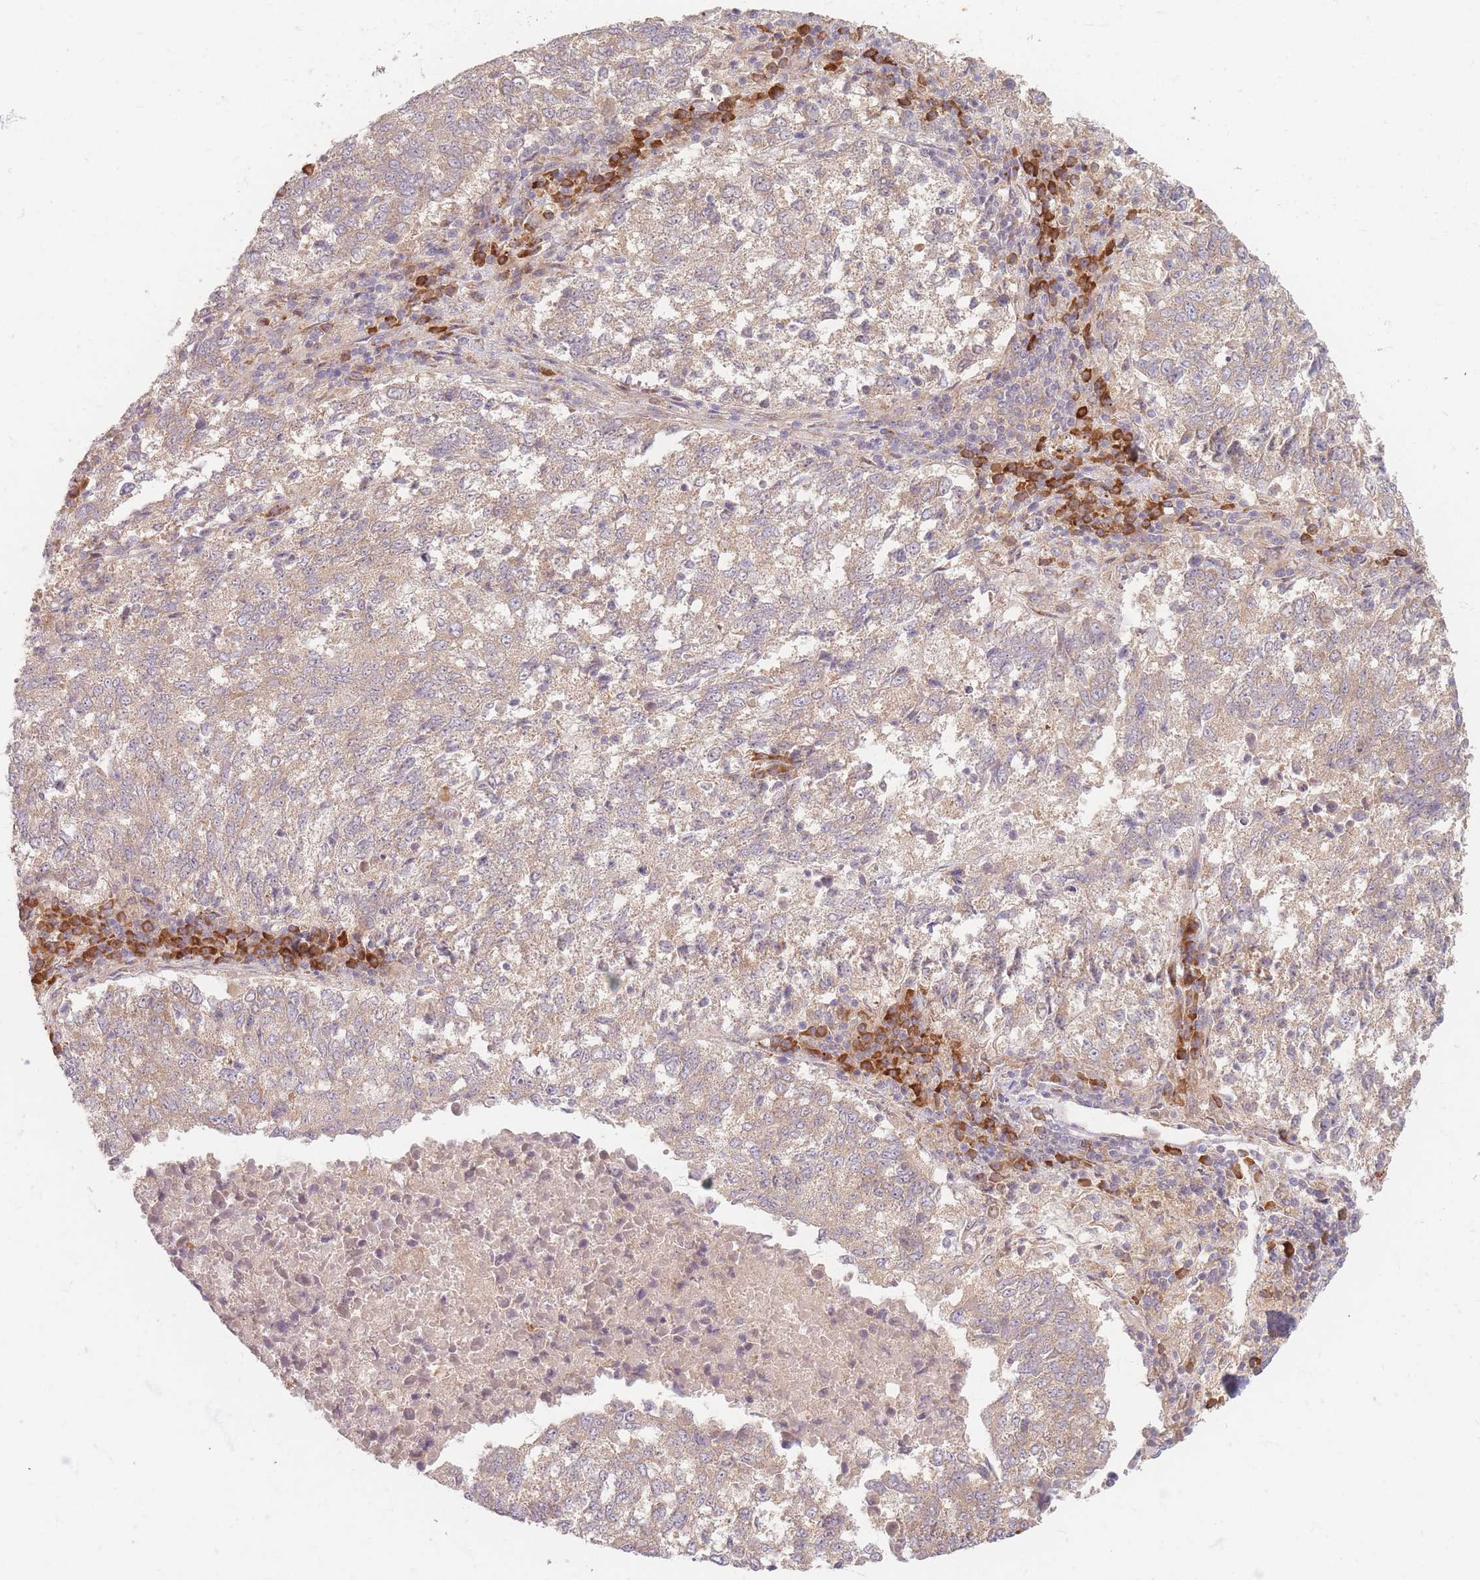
{"staining": {"intensity": "weak", "quantity": "25%-75%", "location": "cytoplasmic/membranous"}, "tissue": "lung cancer", "cell_type": "Tumor cells", "image_type": "cancer", "snomed": [{"axis": "morphology", "description": "Squamous cell carcinoma, NOS"}, {"axis": "topography", "description": "Lung"}], "caption": "Brown immunohistochemical staining in human squamous cell carcinoma (lung) exhibits weak cytoplasmic/membranous positivity in approximately 25%-75% of tumor cells. (brown staining indicates protein expression, while blue staining denotes nuclei).", "gene": "SMIM14", "patient": {"sex": "male", "age": 73}}